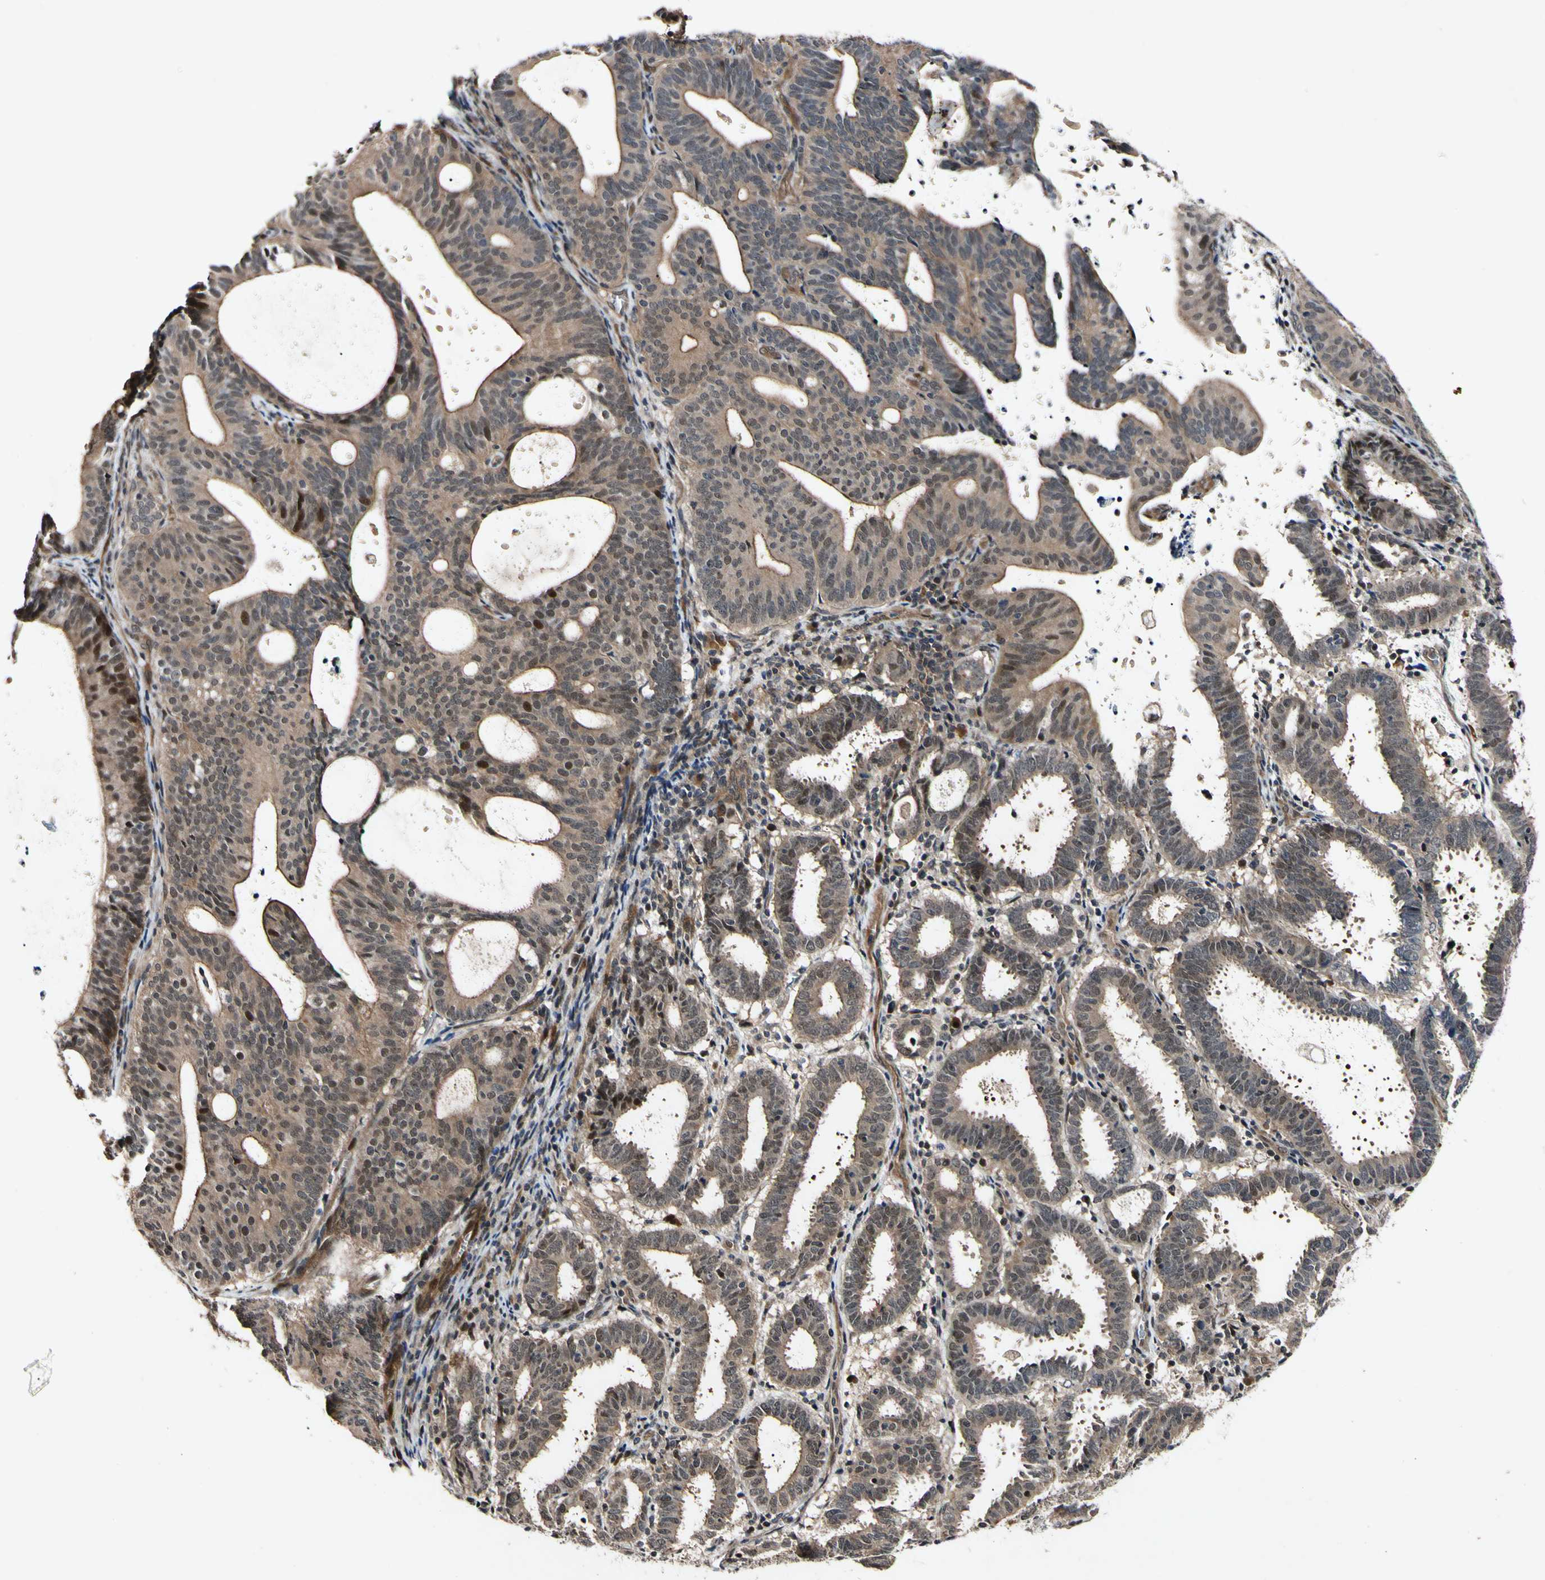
{"staining": {"intensity": "moderate", "quantity": ">75%", "location": "cytoplasmic/membranous,nuclear"}, "tissue": "endometrial cancer", "cell_type": "Tumor cells", "image_type": "cancer", "snomed": [{"axis": "morphology", "description": "Adenocarcinoma, NOS"}, {"axis": "topography", "description": "Uterus"}], "caption": "Endometrial cancer (adenocarcinoma) stained with a brown dye exhibits moderate cytoplasmic/membranous and nuclear positive staining in about >75% of tumor cells.", "gene": "CSNK1E", "patient": {"sex": "female", "age": 83}}